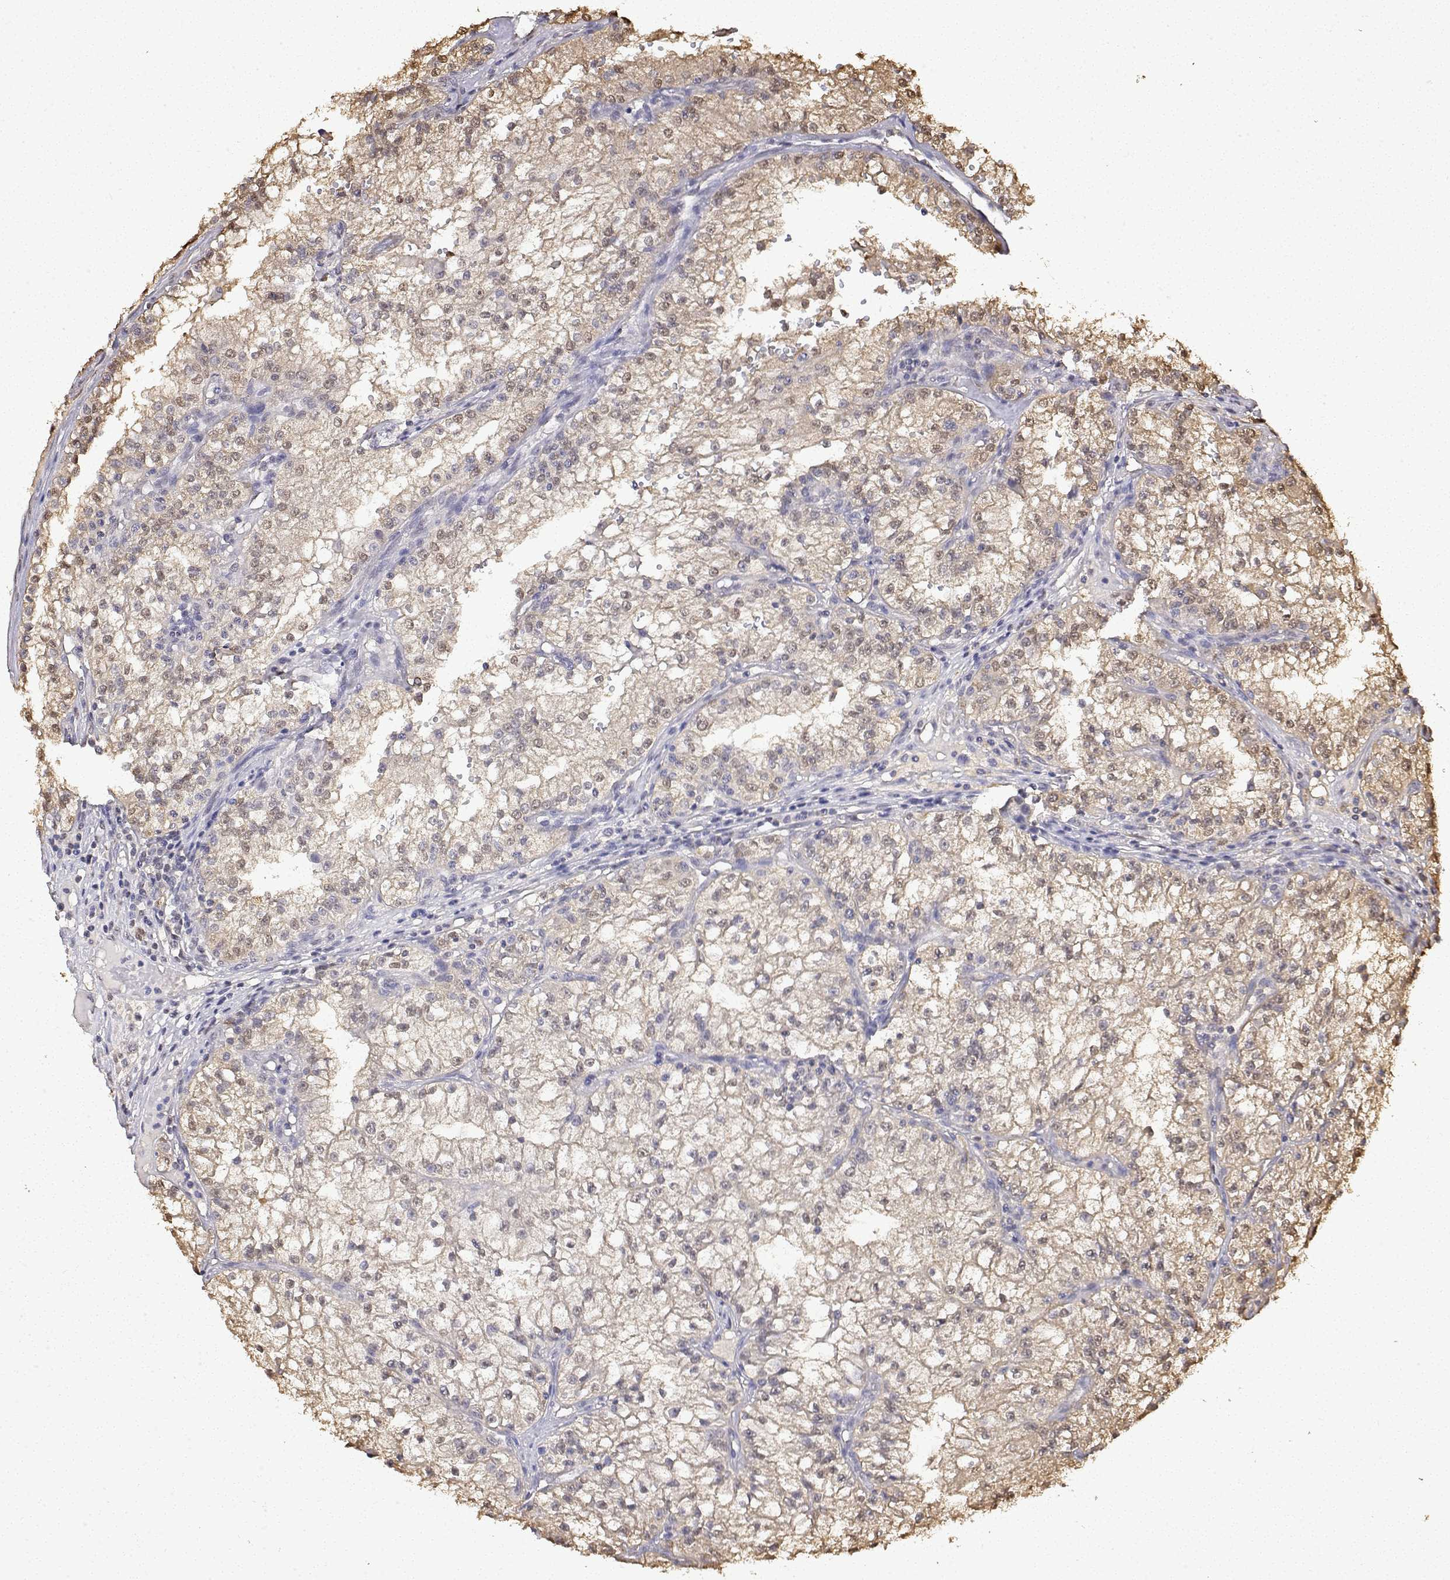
{"staining": {"intensity": "weak", "quantity": ">75%", "location": "nuclear"}, "tissue": "renal cancer", "cell_type": "Tumor cells", "image_type": "cancer", "snomed": [{"axis": "morphology", "description": "Adenocarcinoma, NOS"}, {"axis": "topography", "description": "Kidney"}], "caption": "Protein expression analysis of human adenocarcinoma (renal) reveals weak nuclear staining in about >75% of tumor cells.", "gene": "TPI1", "patient": {"sex": "male", "age": 36}}